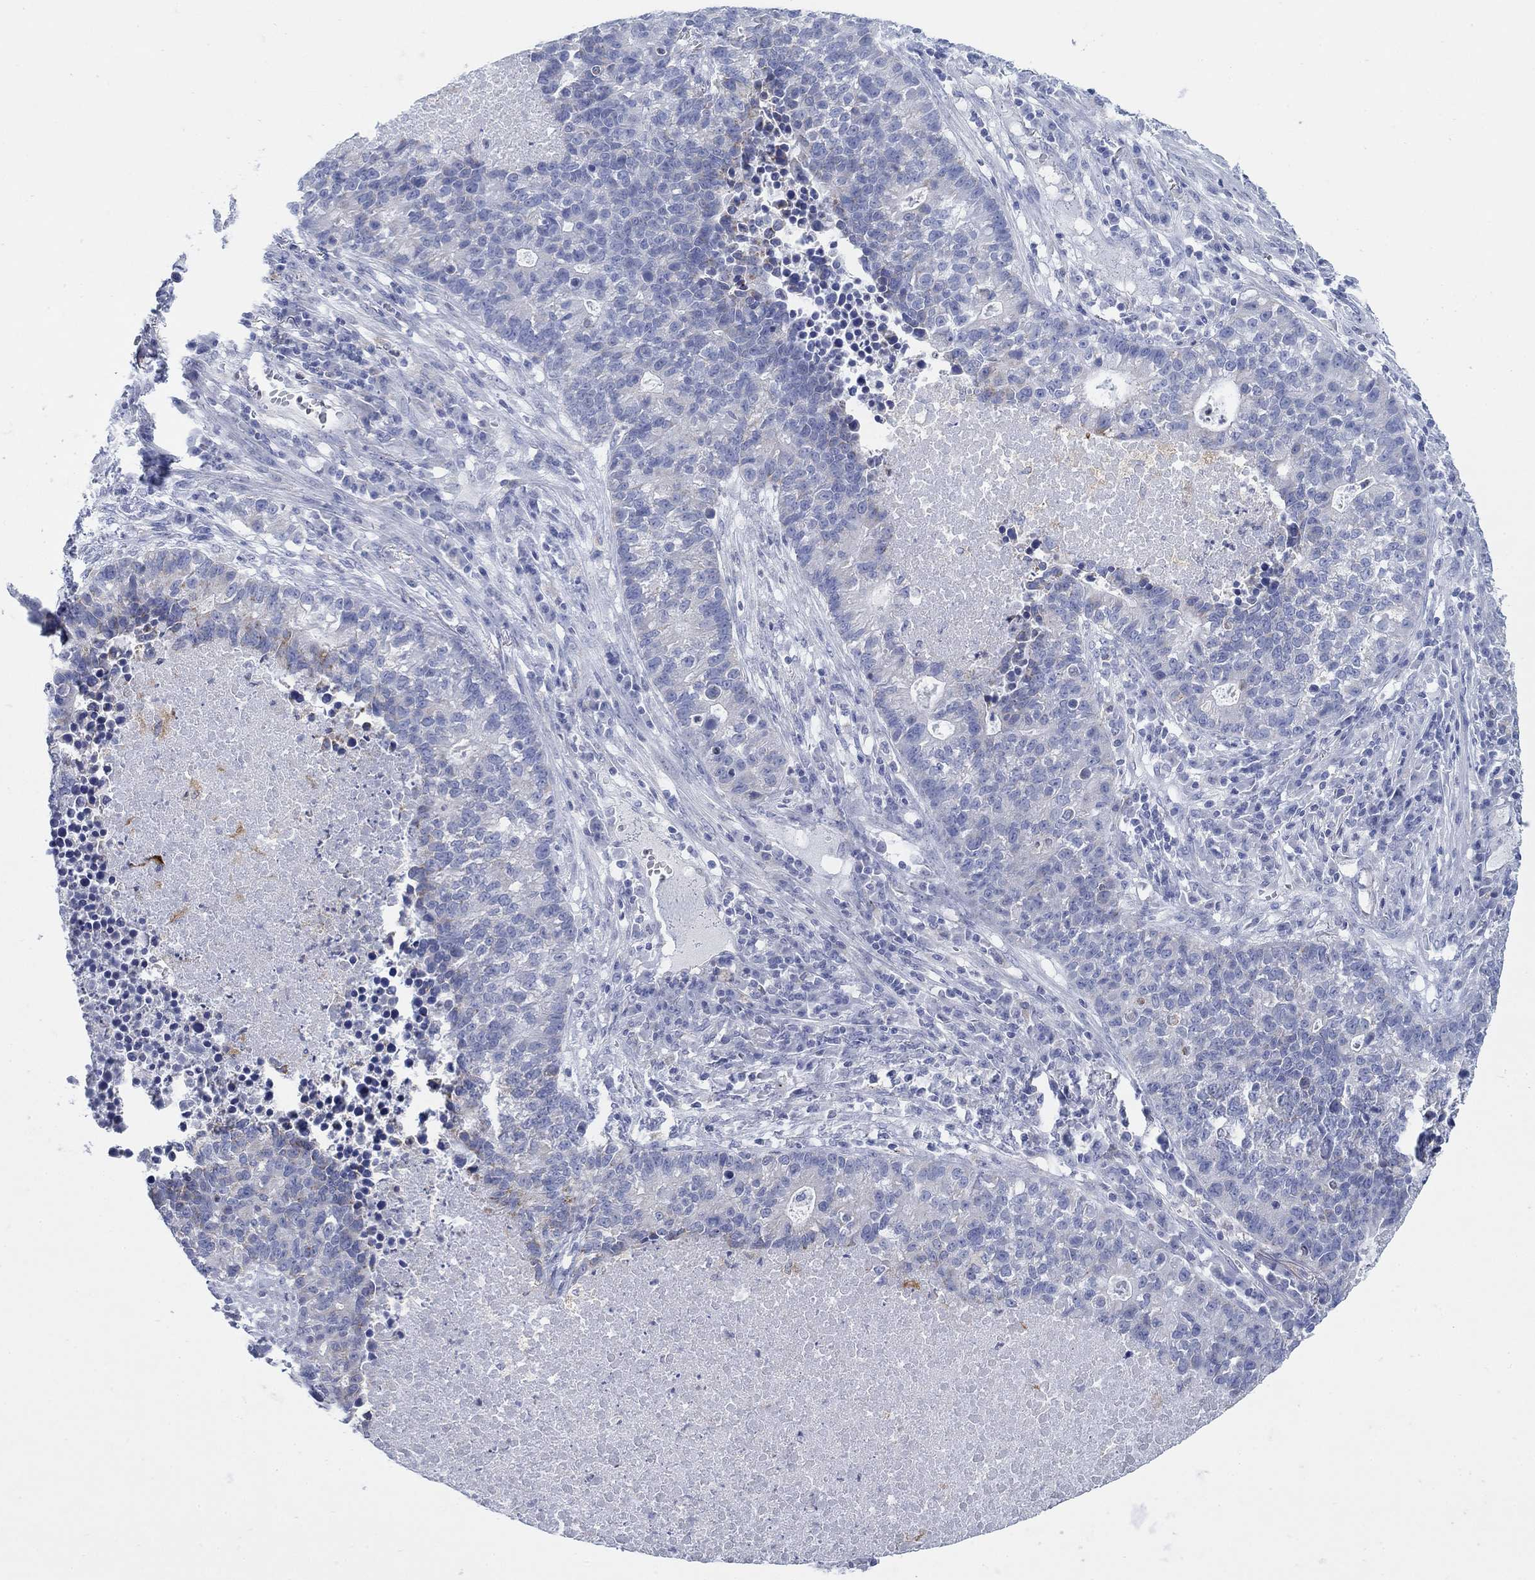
{"staining": {"intensity": "negative", "quantity": "none", "location": "none"}, "tissue": "lung cancer", "cell_type": "Tumor cells", "image_type": "cancer", "snomed": [{"axis": "morphology", "description": "Adenocarcinoma, NOS"}, {"axis": "topography", "description": "Lung"}], "caption": "Immunohistochemistry (IHC) of human lung adenocarcinoma displays no positivity in tumor cells. (Stains: DAB immunohistochemistry with hematoxylin counter stain, Microscopy: brightfield microscopy at high magnification).", "gene": "SCCPDH", "patient": {"sex": "male", "age": 57}}